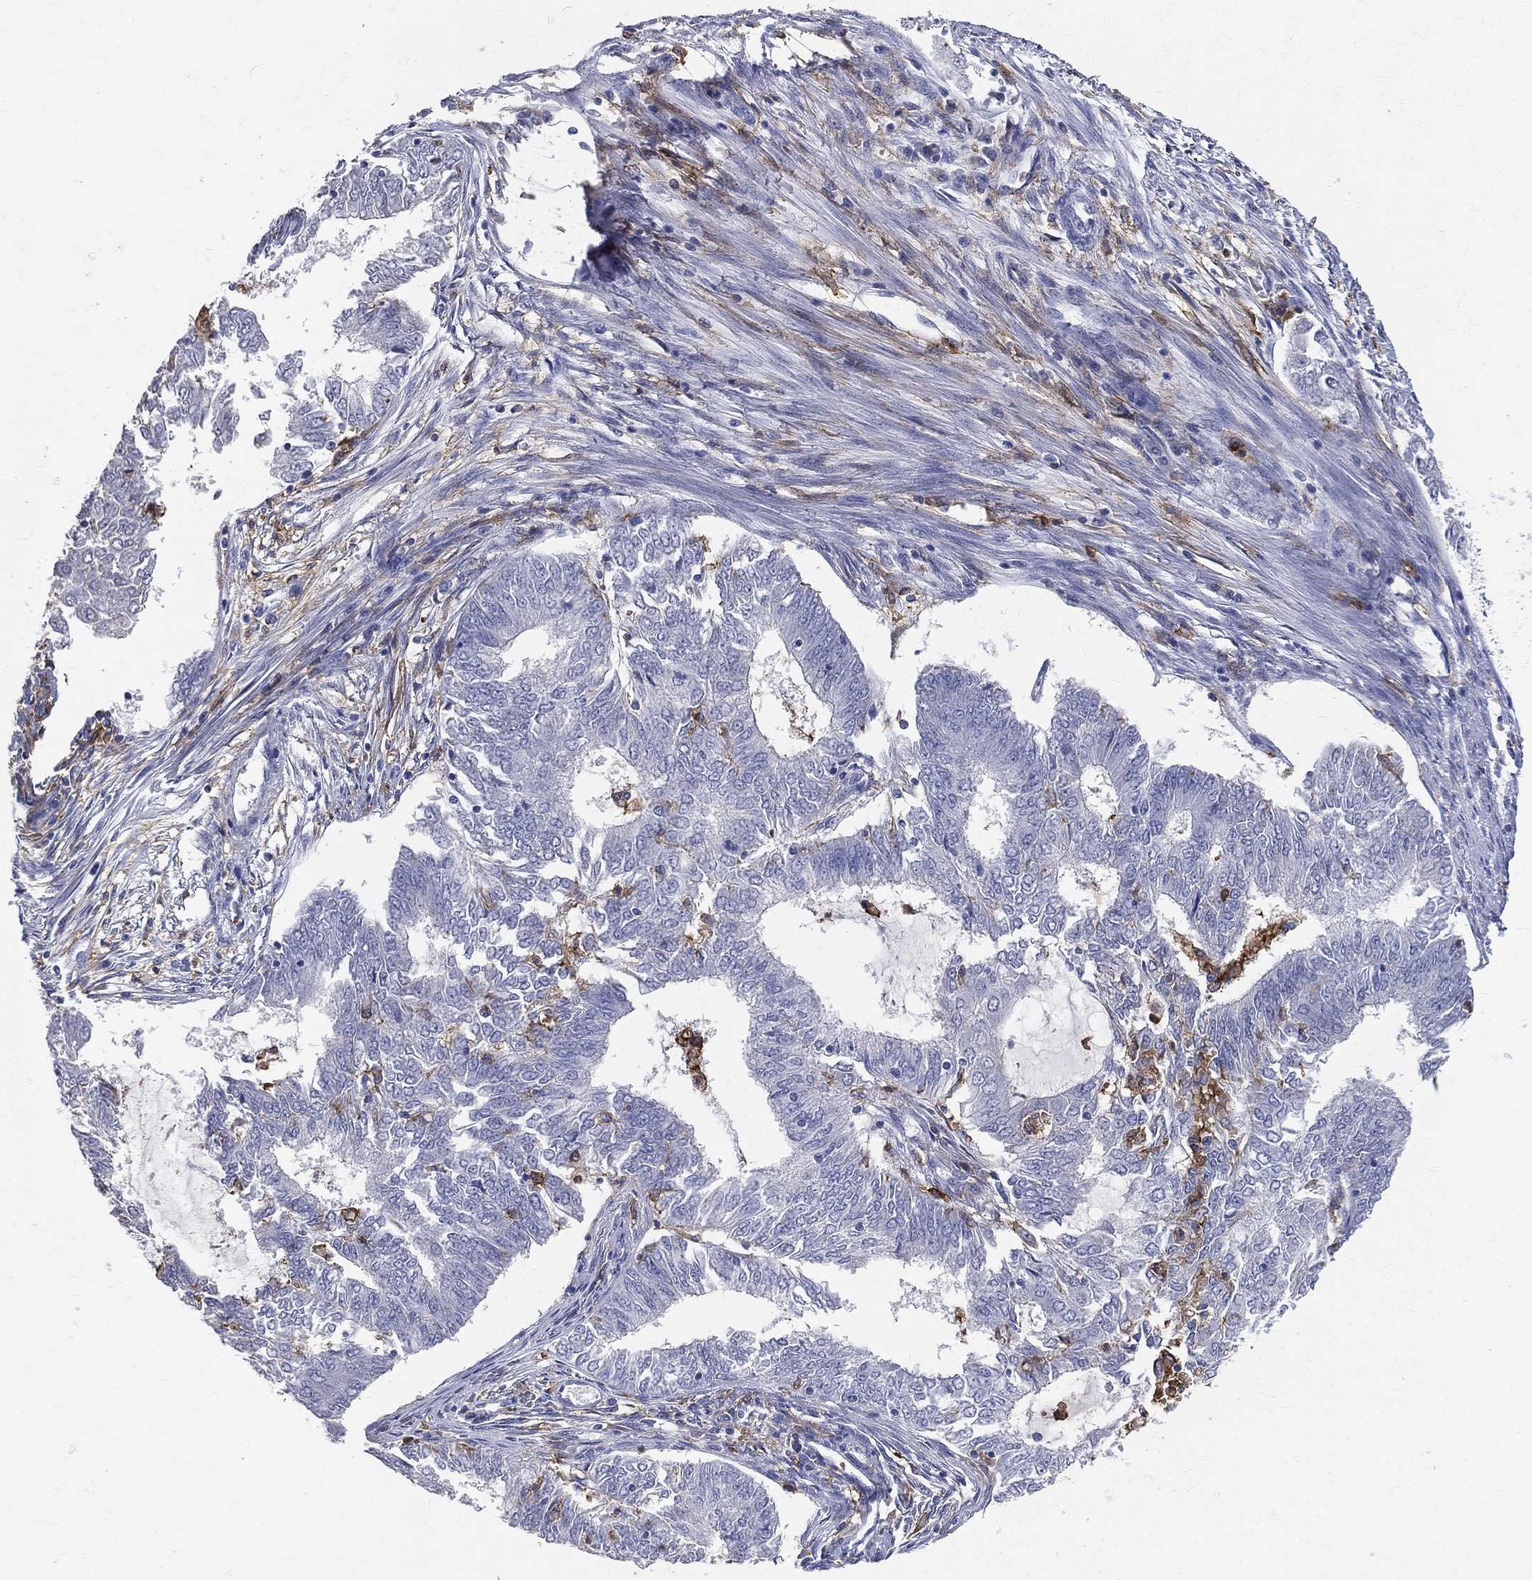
{"staining": {"intensity": "negative", "quantity": "none", "location": "none"}, "tissue": "endometrial cancer", "cell_type": "Tumor cells", "image_type": "cancer", "snomed": [{"axis": "morphology", "description": "Adenocarcinoma, NOS"}, {"axis": "topography", "description": "Endometrium"}], "caption": "Immunohistochemistry (IHC) histopathology image of neoplastic tissue: human endometrial cancer (adenocarcinoma) stained with DAB (3,3'-diaminobenzidine) shows no significant protein staining in tumor cells.", "gene": "CD33", "patient": {"sex": "female", "age": 62}}